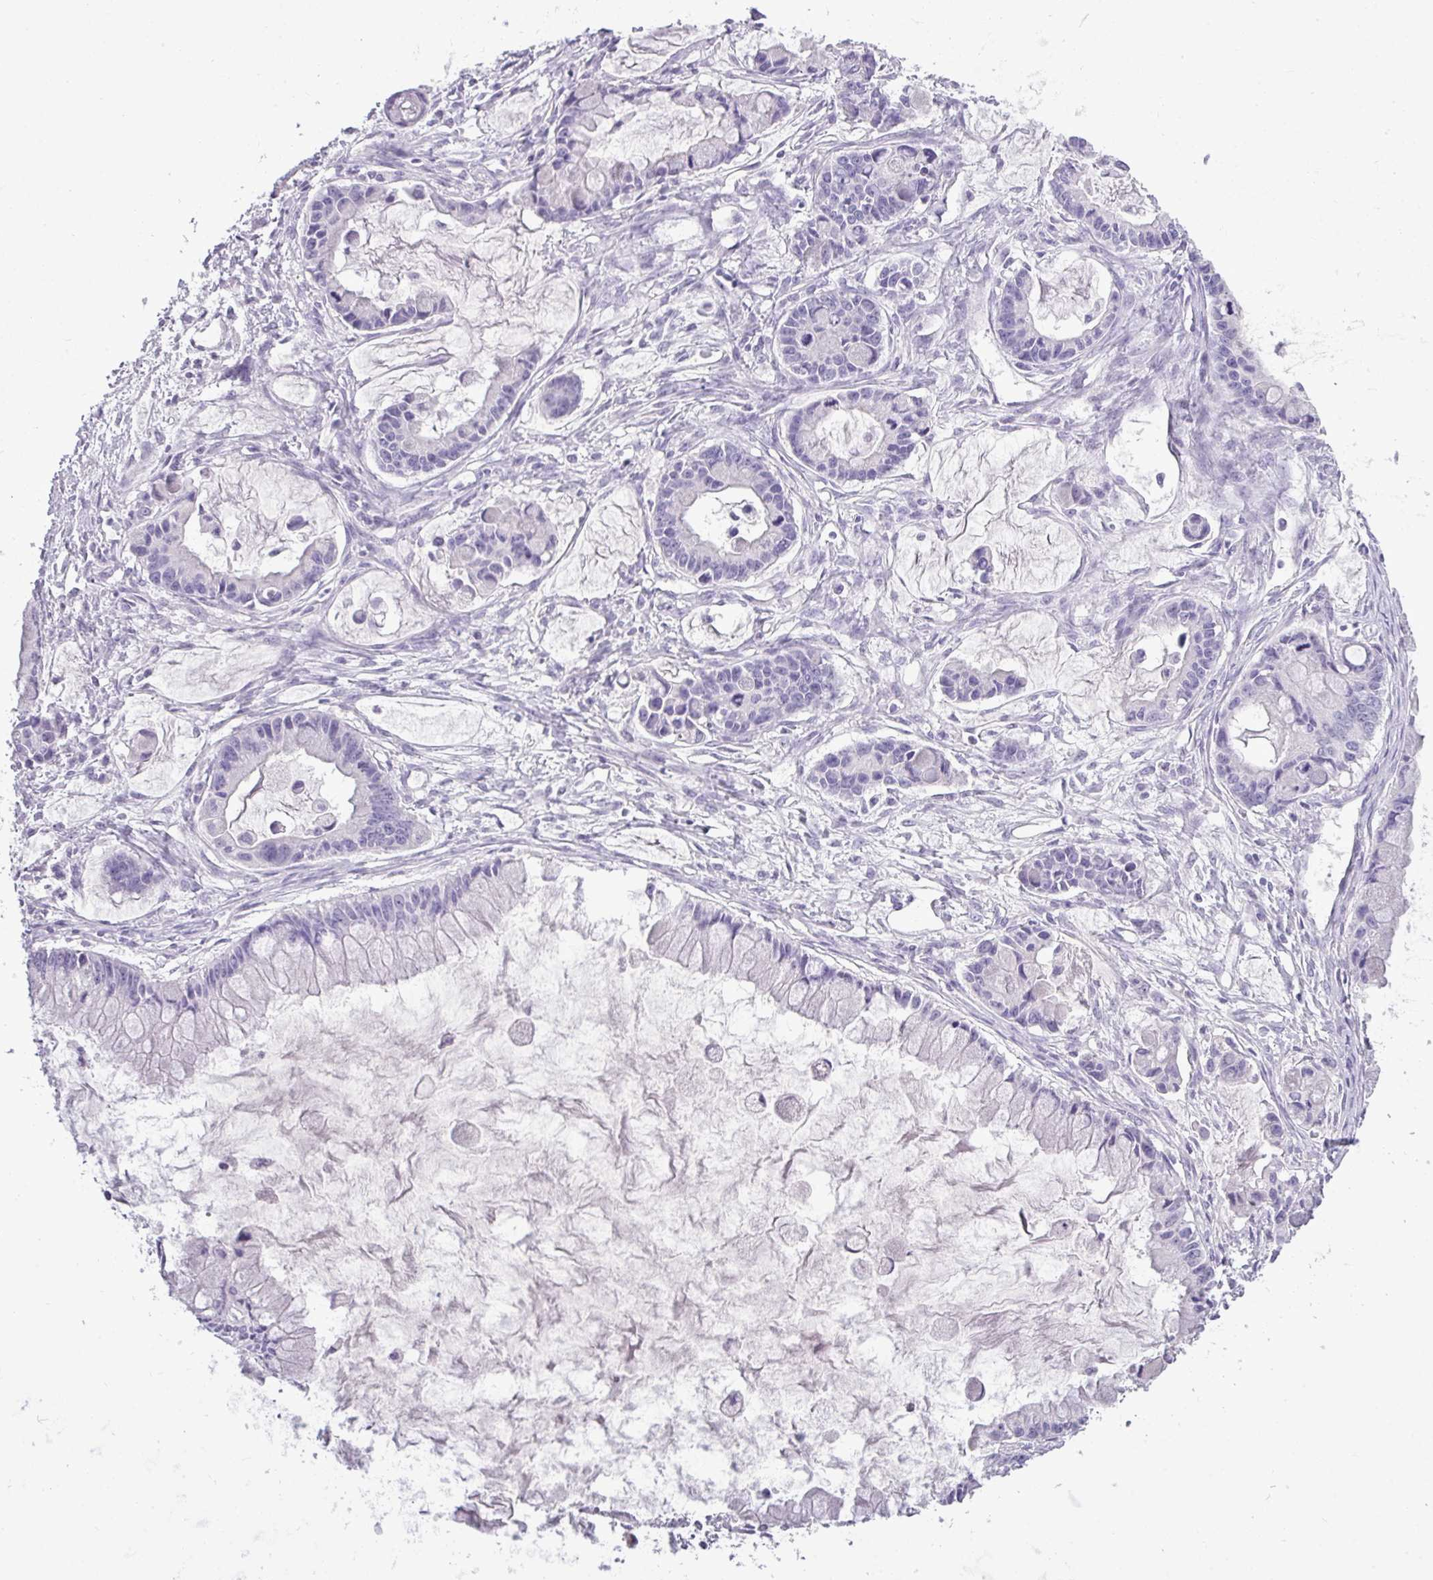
{"staining": {"intensity": "negative", "quantity": "none", "location": "none"}, "tissue": "ovarian cancer", "cell_type": "Tumor cells", "image_type": "cancer", "snomed": [{"axis": "morphology", "description": "Cystadenocarcinoma, mucinous, NOS"}, {"axis": "topography", "description": "Ovary"}], "caption": "The micrograph shows no staining of tumor cells in ovarian mucinous cystadenocarcinoma.", "gene": "TMEM91", "patient": {"sex": "female", "age": 63}}